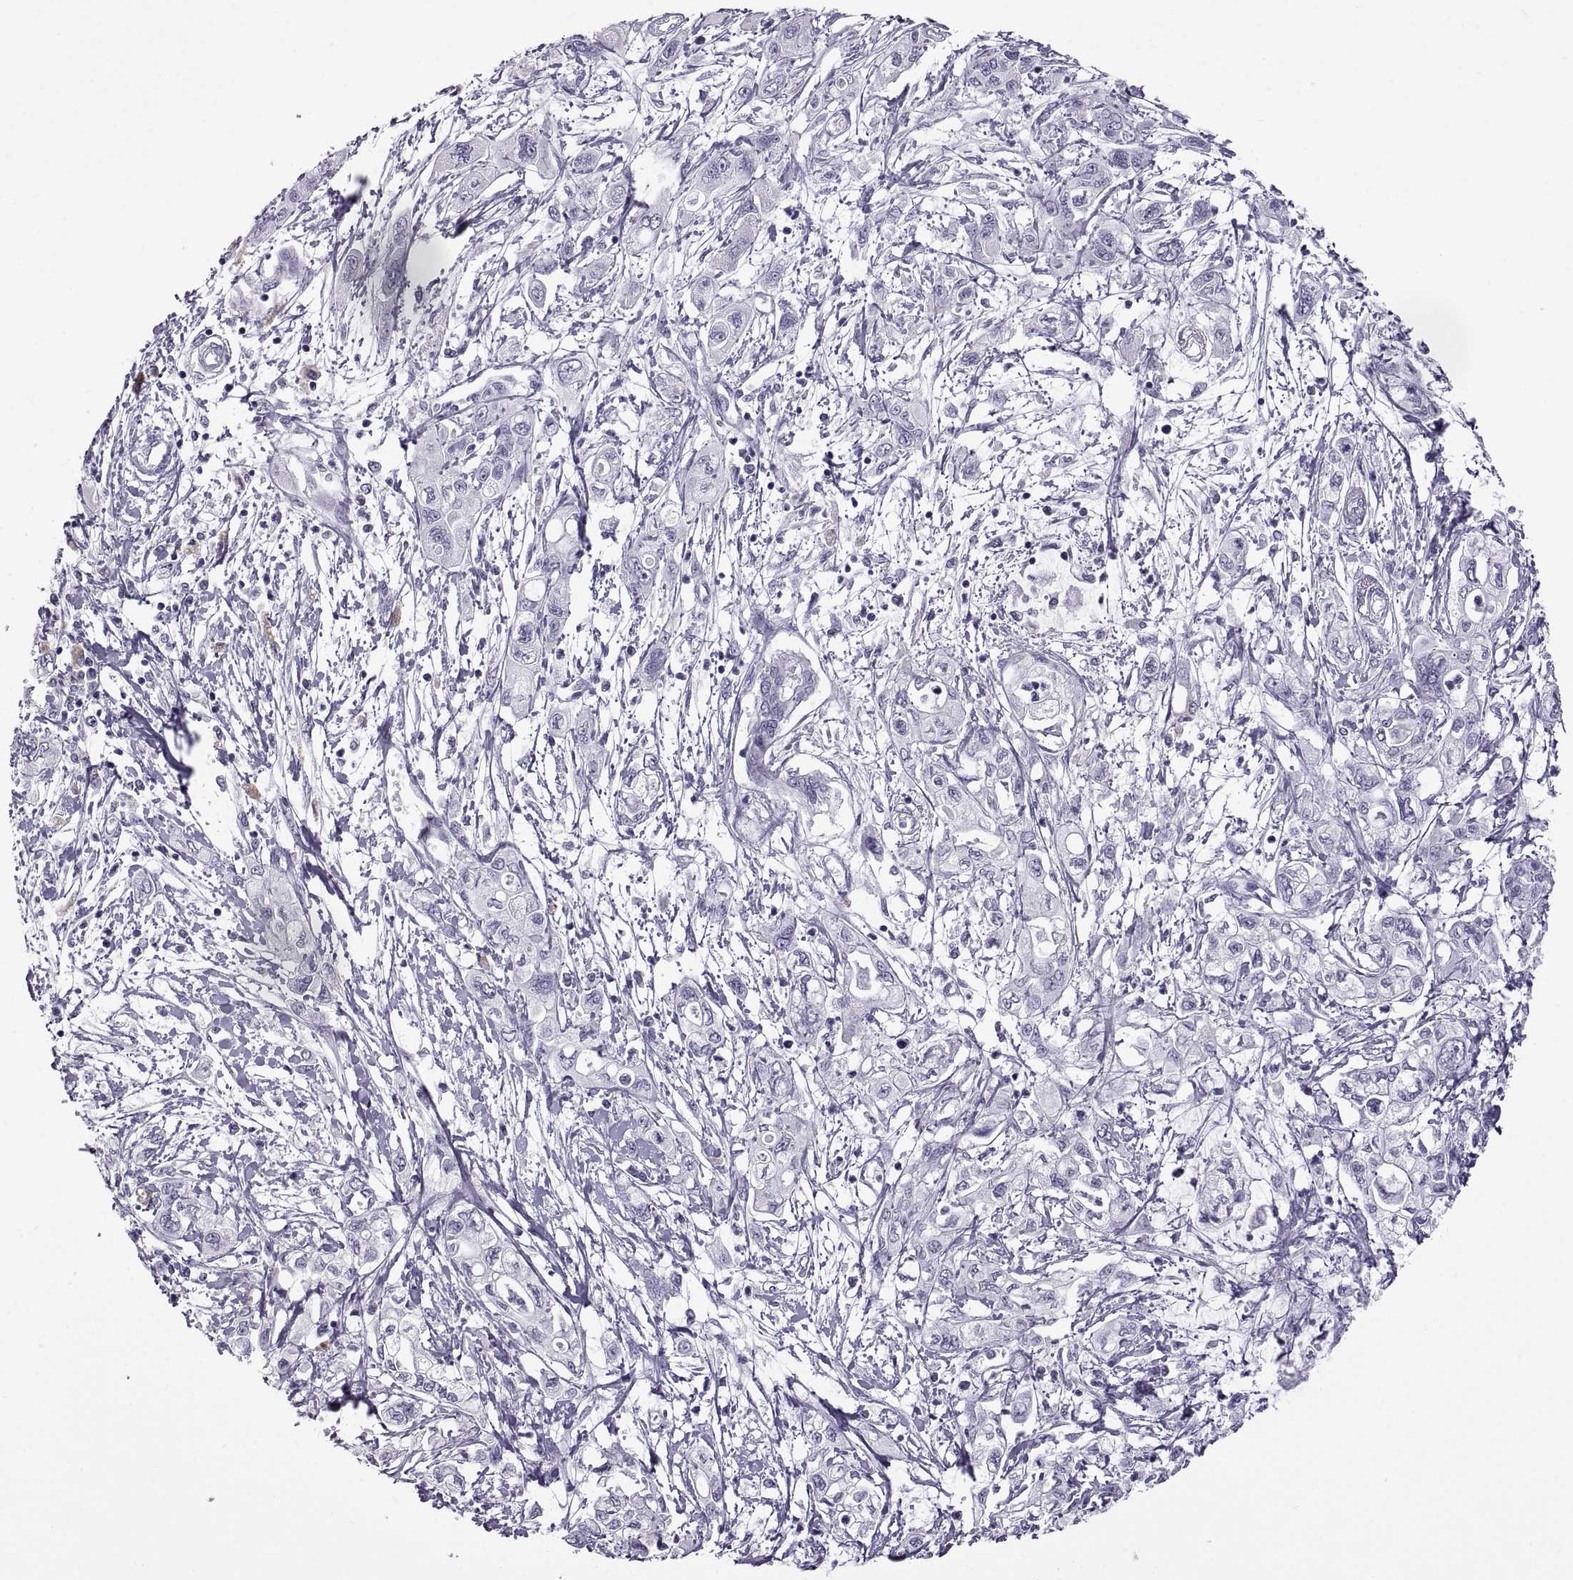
{"staining": {"intensity": "negative", "quantity": "none", "location": "none"}, "tissue": "pancreatic cancer", "cell_type": "Tumor cells", "image_type": "cancer", "snomed": [{"axis": "morphology", "description": "Adenocarcinoma, NOS"}, {"axis": "topography", "description": "Pancreas"}], "caption": "Immunohistochemistry (IHC) histopathology image of human pancreatic adenocarcinoma stained for a protein (brown), which shows no staining in tumor cells.", "gene": "RDM1", "patient": {"sex": "male", "age": 54}}